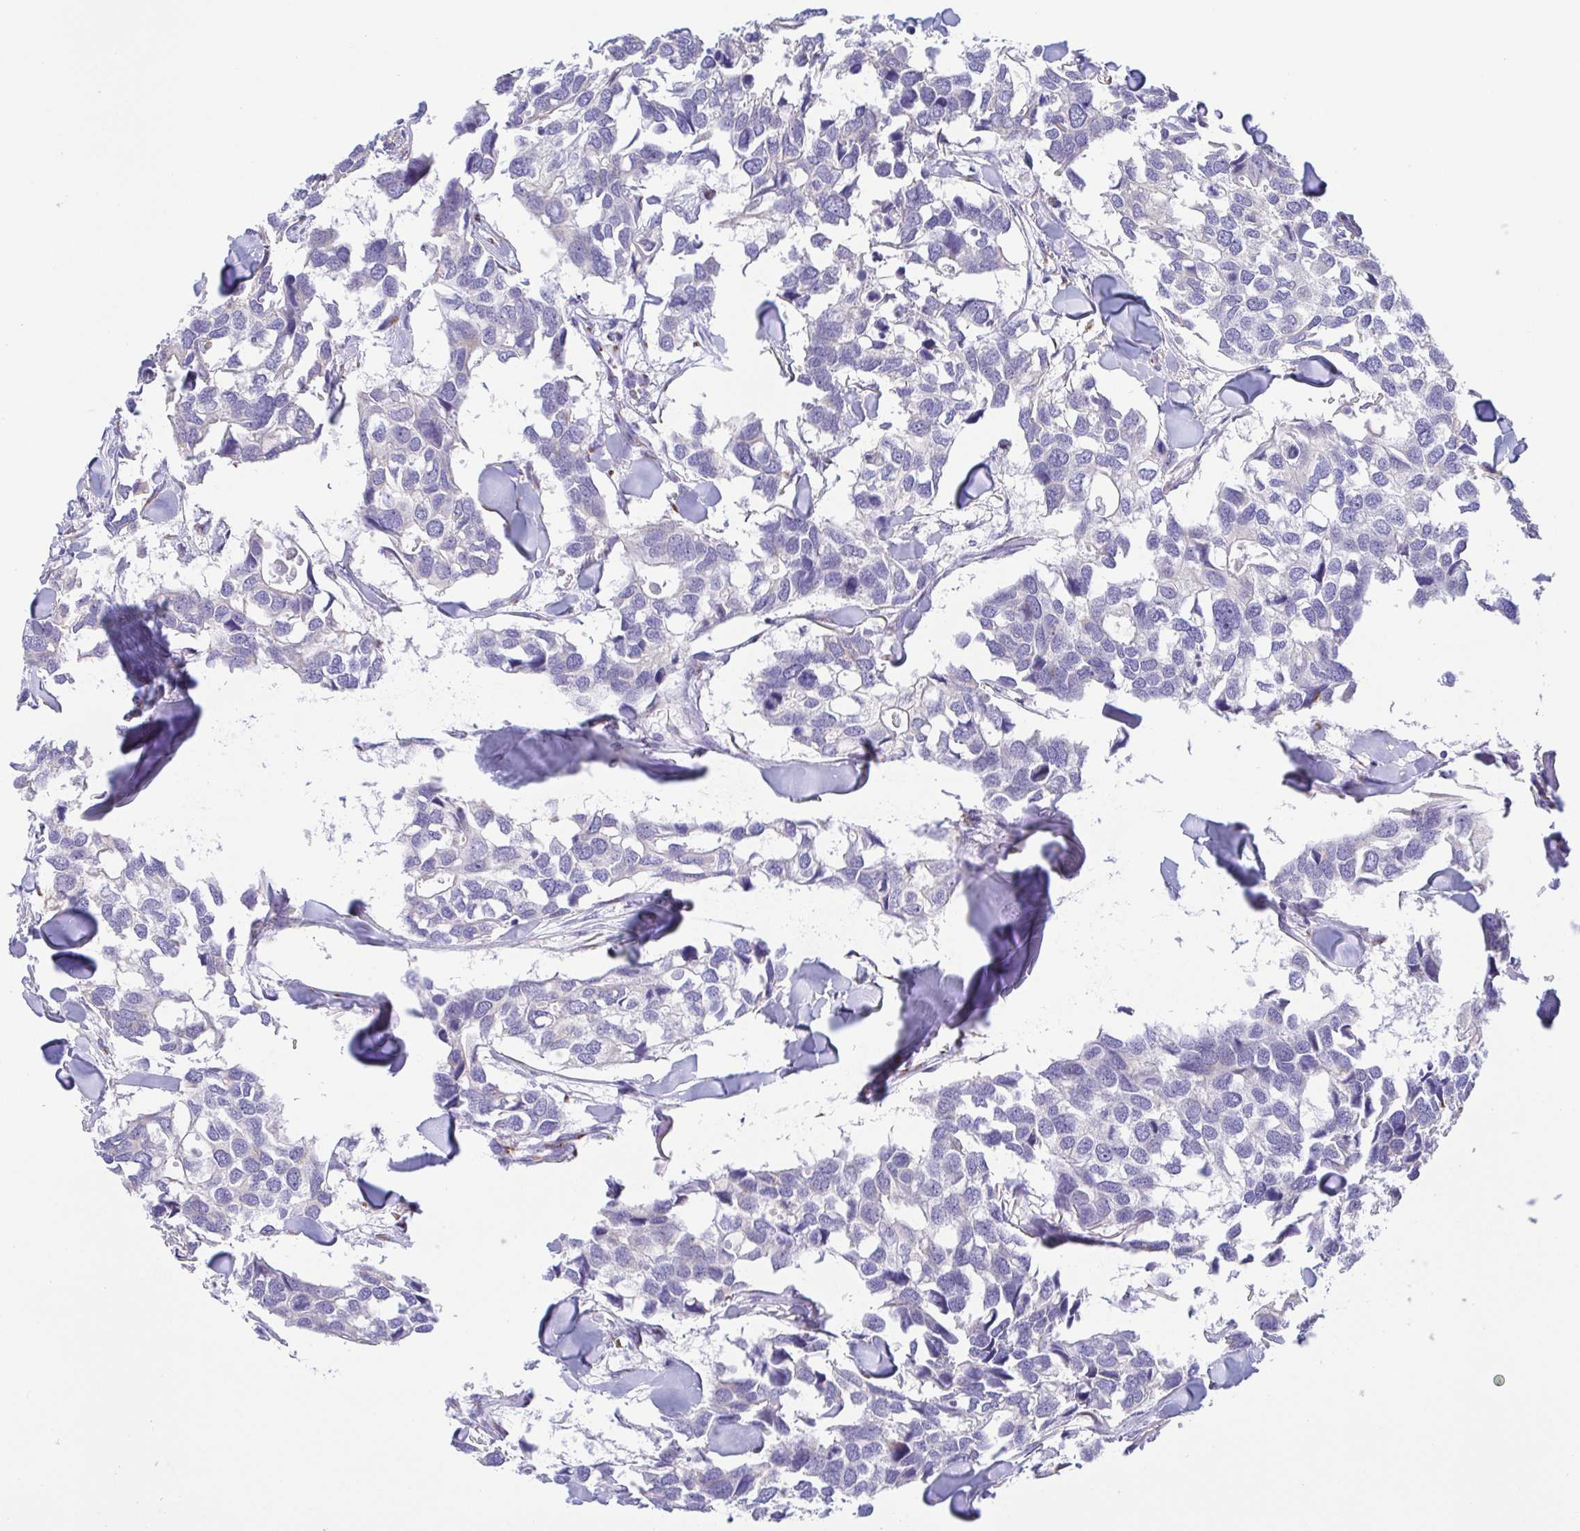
{"staining": {"intensity": "negative", "quantity": "none", "location": "none"}, "tissue": "breast cancer", "cell_type": "Tumor cells", "image_type": "cancer", "snomed": [{"axis": "morphology", "description": "Duct carcinoma"}, {"axis": "topography", "description": "Breast"}], "caption": "Protein analysis of intraductal carcinoma (breast) demonstrates no significant expression in tumor cells.", "gene": "SULT1B1", "patient": {"sex": "female", "age": 83}}